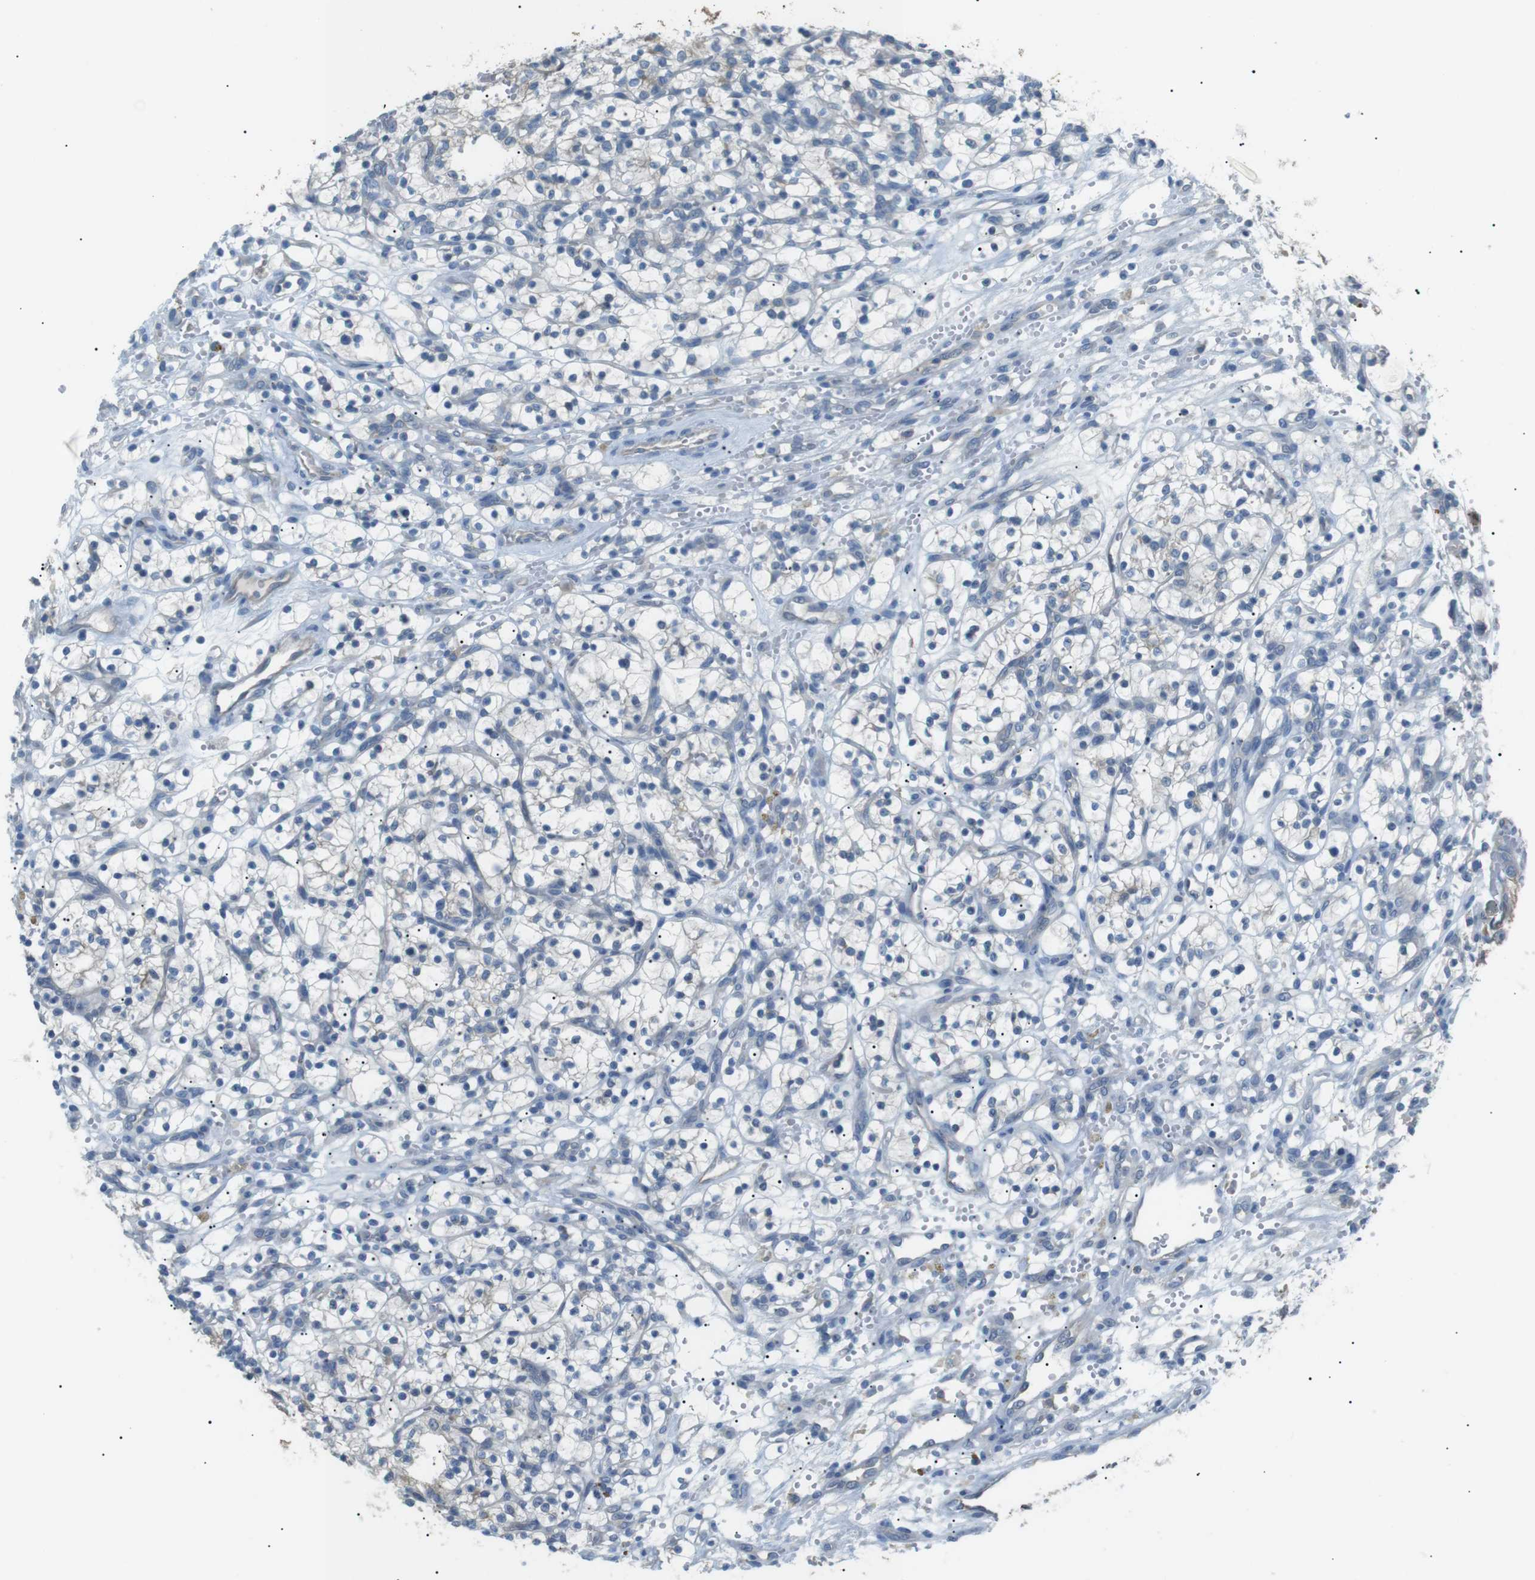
{"staining": {"intensity": "negative", "quantity": "none", "location": "none"}, "tissue": "renal cancer", "cell_type": "Tumor cells", "image_type": "cancer", "snomed": [{"axis": "morphology", "description": "Adenocarcinoma, NOS"}, {"axis": "topography", "description": "Kidney"}], "caption": "Immunohistochemistry photomicrograph of human adenocarcinoma (renal) stained for a protein (brown), which shows no positivity in tumor cells.", "gene": "CDH26", "patient": {"sex": "female", "age": 57}}